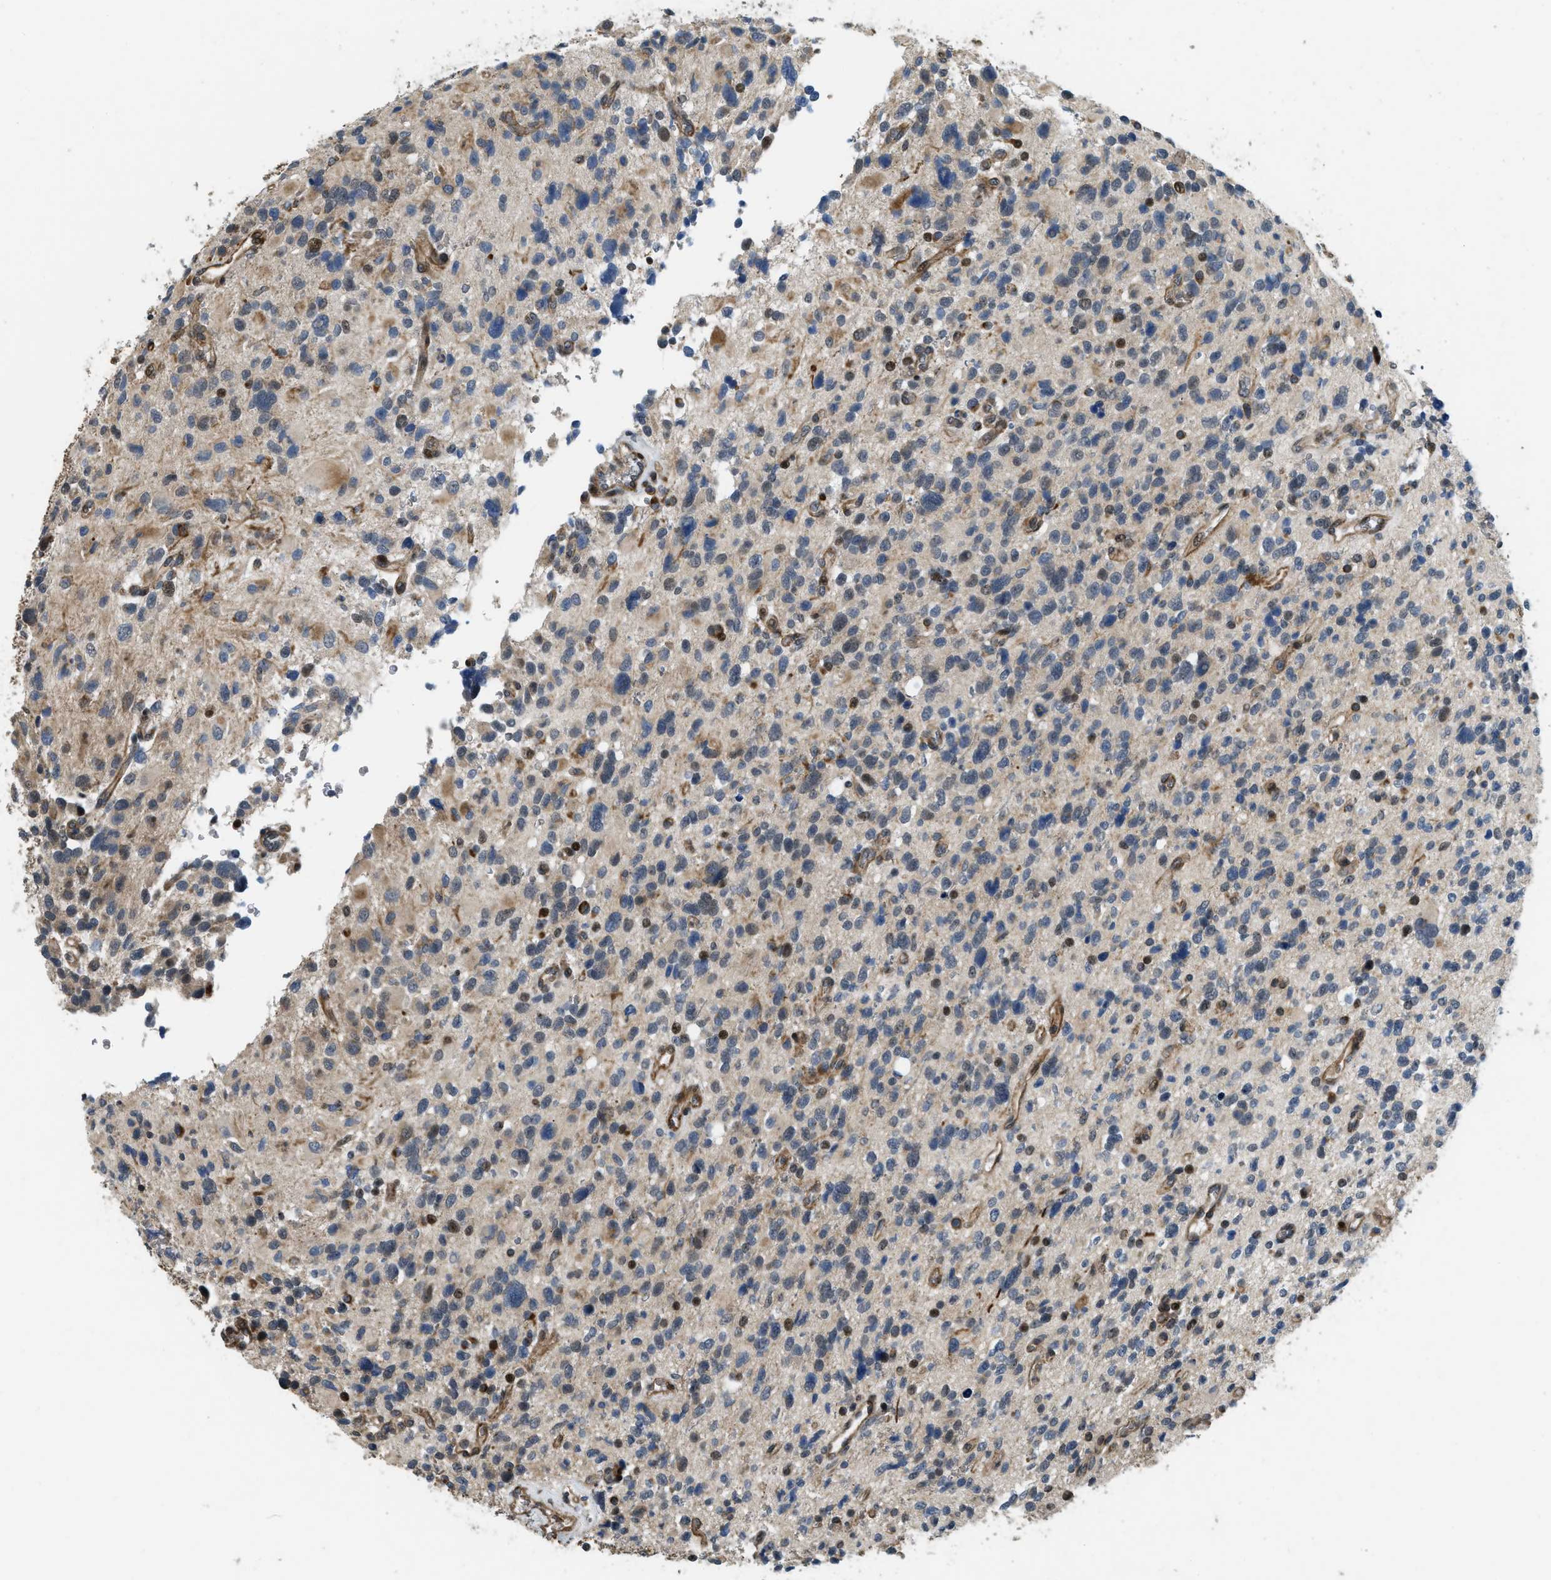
{"staining": {"intensity": "strong", "quantity": "<25%", "location": "nuclear"}, "tissue": "glioma", "cell_type": "Tumor cells", "image_type": "cancer", "snomed": [{"axis": "morphology", "description": "Glioma, malignant, High grade"}, {"axis": "topography", "description": "Brain"}], "caption": "High-grade glioma (malignant) stained with a brown dye exhibits strong nuclear positive positivity in approximately <25% of tumor cells.", "gene": "LTA4H", "patient": {"sex": "male", "age": 48}}